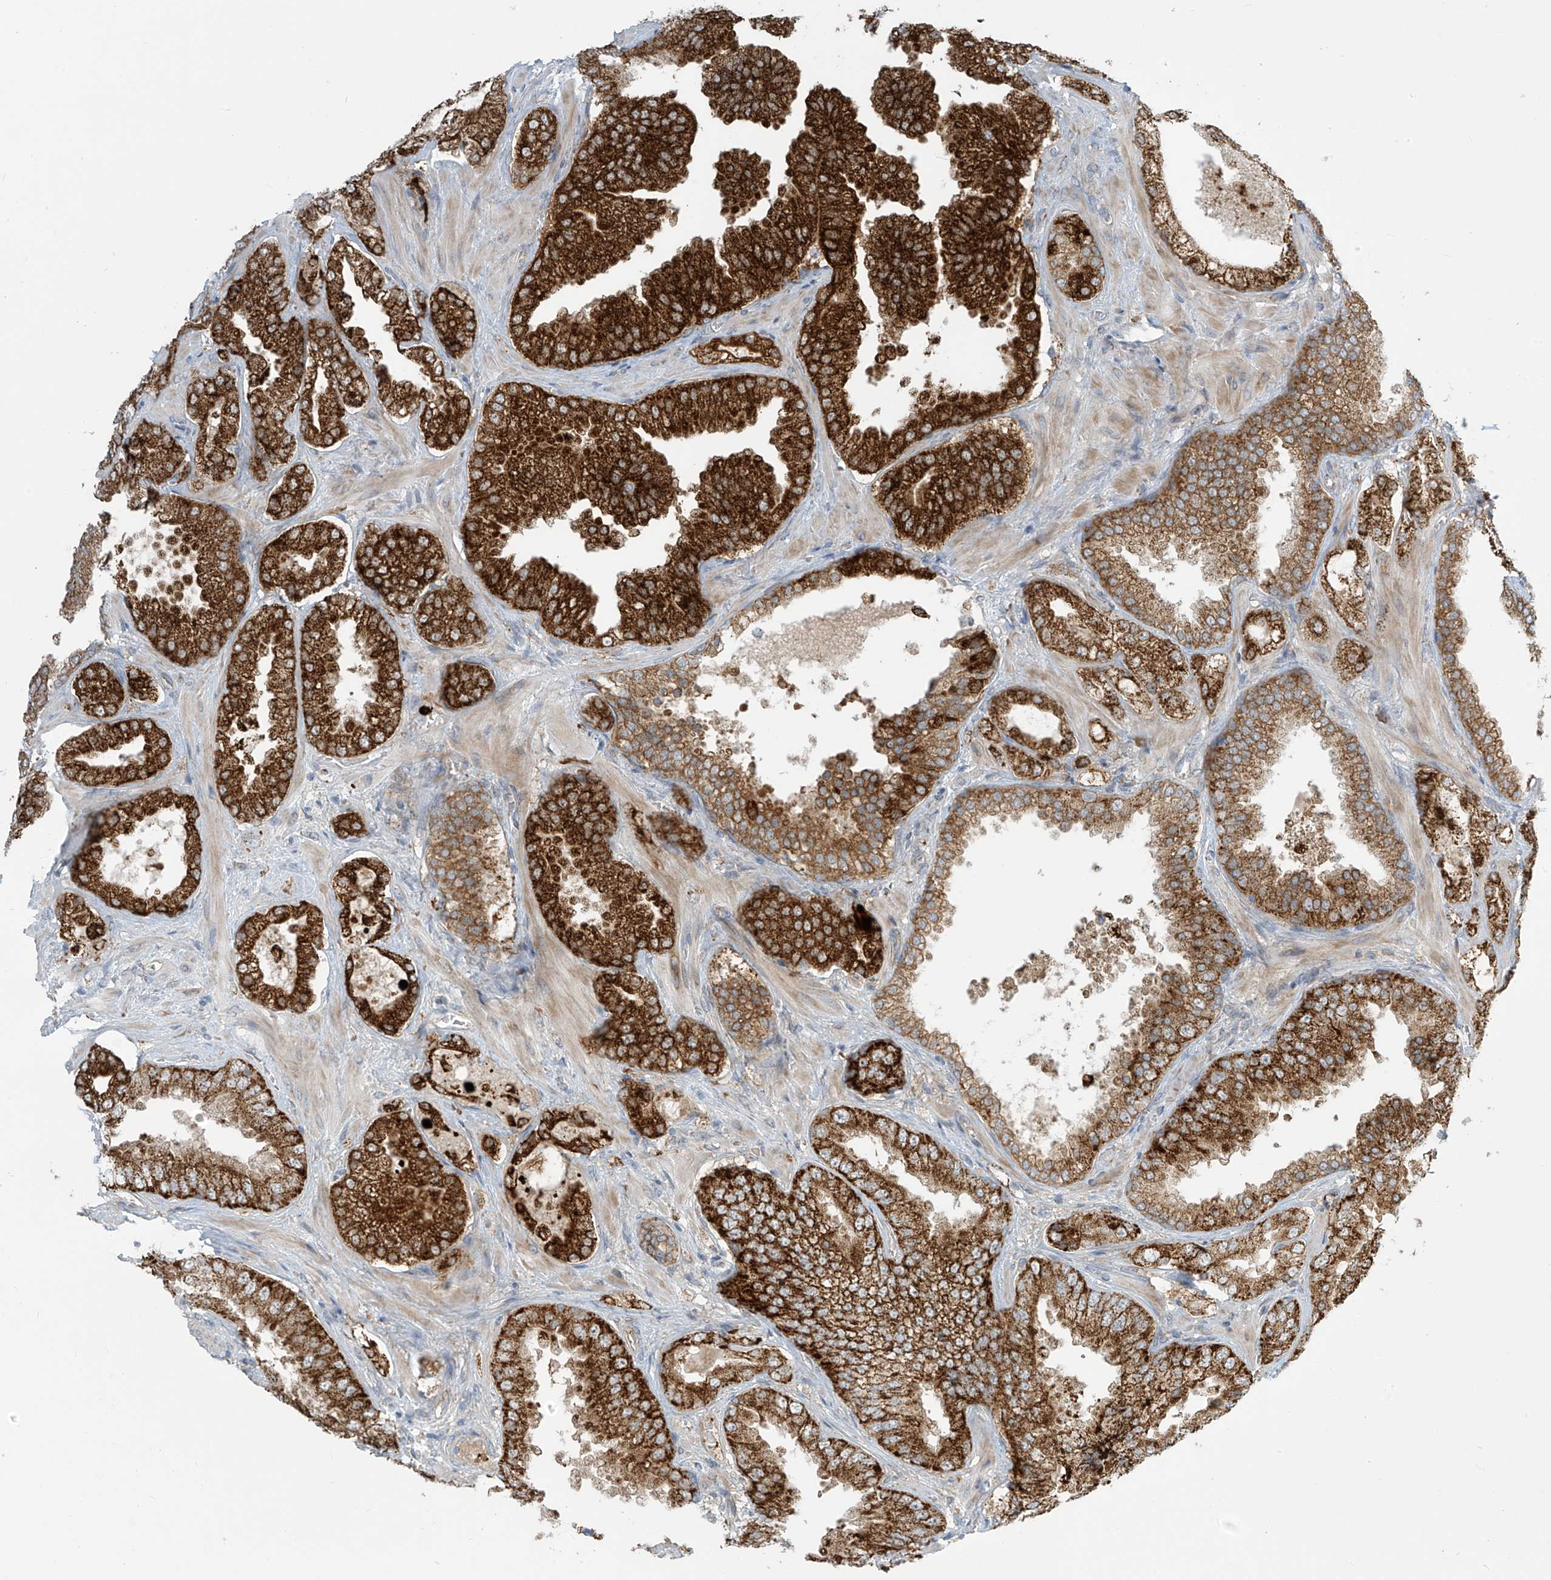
{"staining": {"intensity": "strong", "quantity": ">75%", "location": "cytoplasmic/membranous"}, "tissue": "prostate cancer", "cell_type": "Tumor cells", "image_type": "cancer", "snomed": [{"axis": "morphology", "description": "Adenocarcinoma, High grade"}, {"axis": "topography", "description": "Prostate"}], "caption": "Immunohistochemistry histopathology image of human prostate cancer stained for a protein (brown), which demonstrates high levels of strong cytoplasmic/membranous positivity in approximately >75% of tumor cells.", "gene": "LZTS3", "patient": {"sex": "male", "age": 58}}